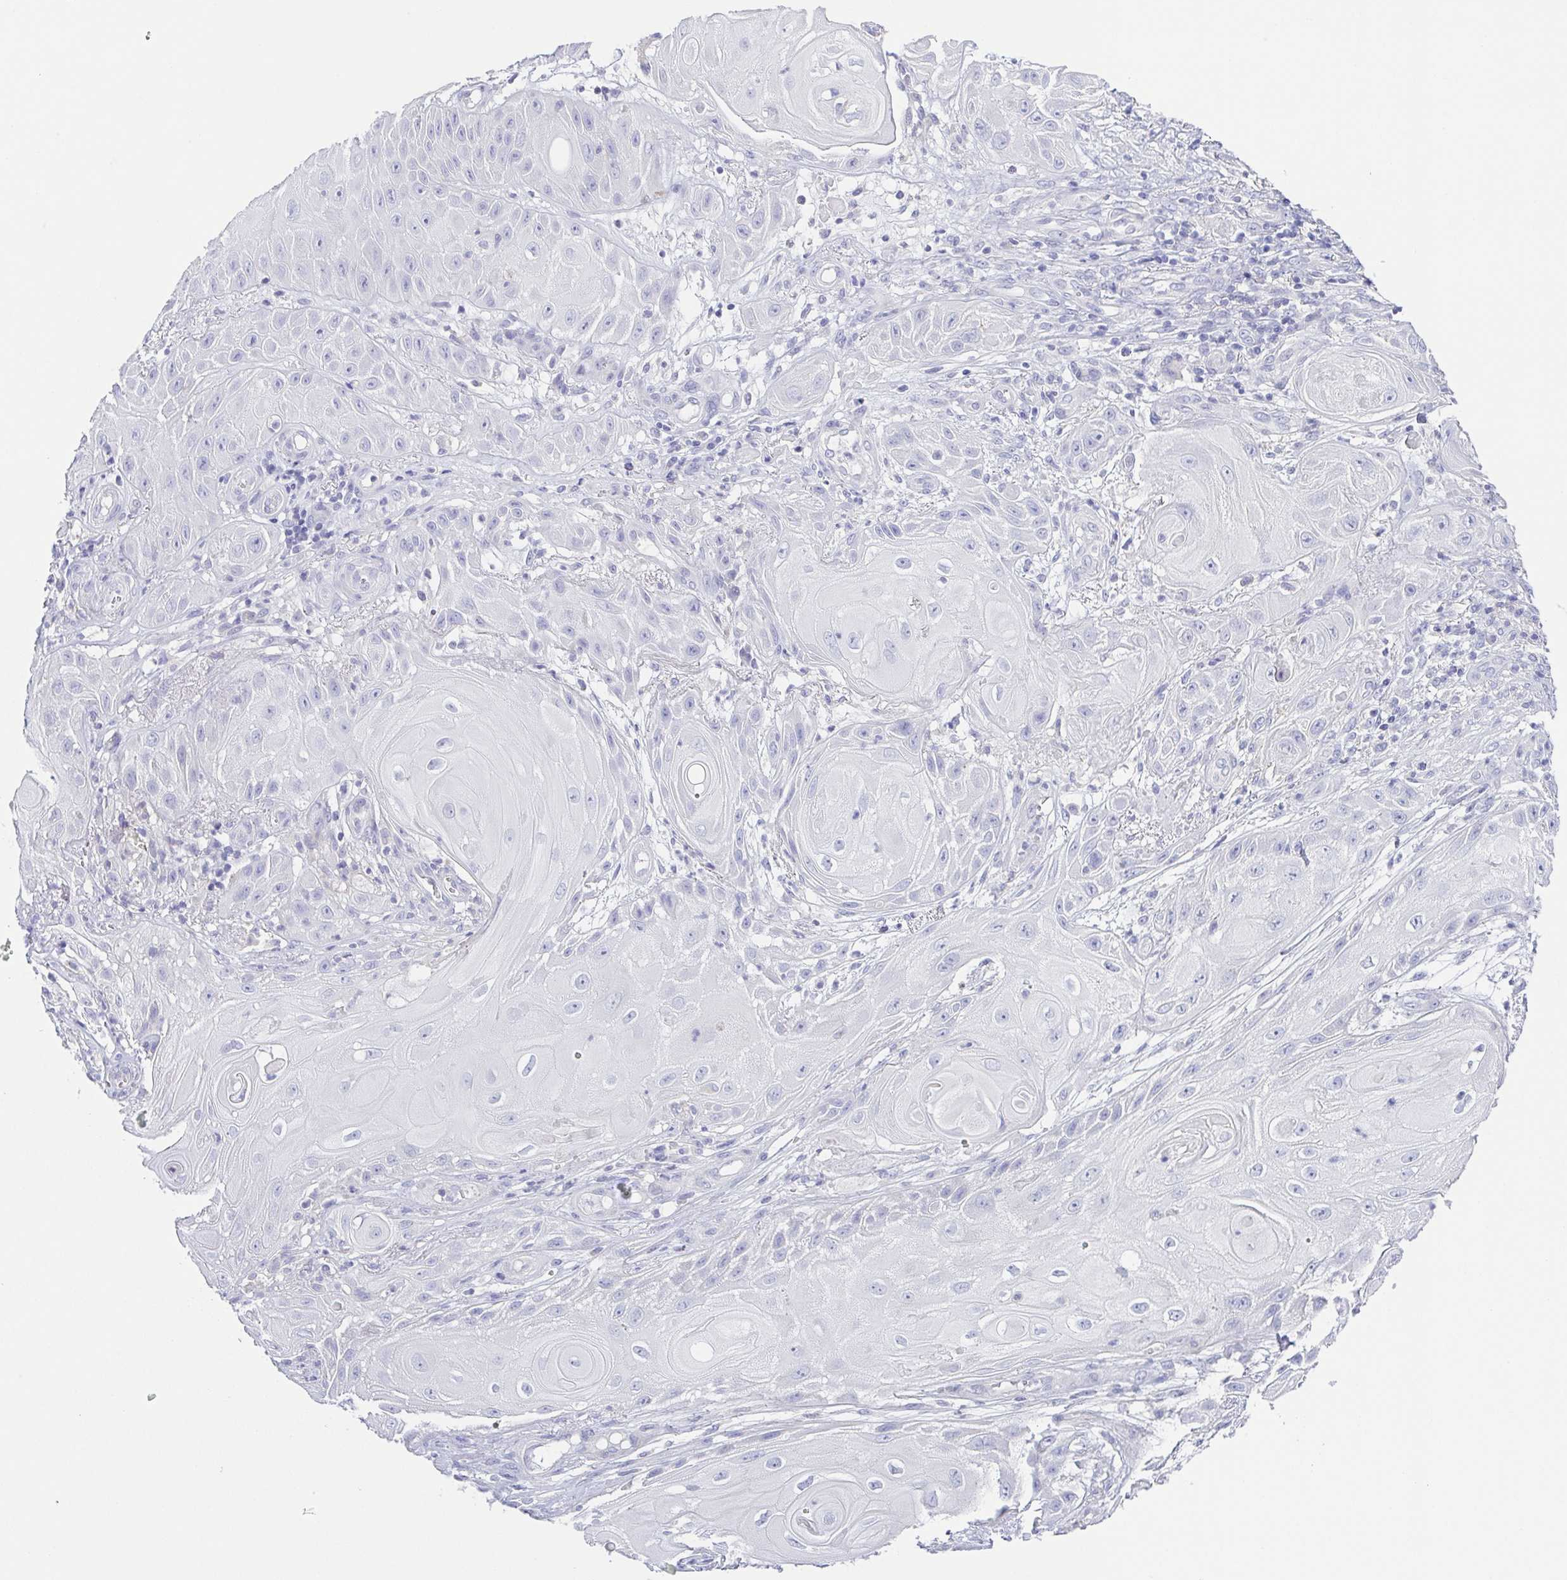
{"staining": {"intensity": "negative", "quantity": "none", "location": "none"}, "tissue": "skin cancer", "cell_type": "Tumor cells", "image_type": "cancer", "snomed": [{"axis": "morphology", "description": "Squamous cell carcinoma, NOS"}, {"axis": "topography", "description": "Skin"}], "caption": "DAB (3,3'-diaminobenzidine) immunohistochemical staining of skin cancer (squamous cell carcinoma) shows no significant expression in tumor cells. Nuclei are stained in blue.", "gene": "PKDREJ", "patient": {"sex": "male", "age": 62}}